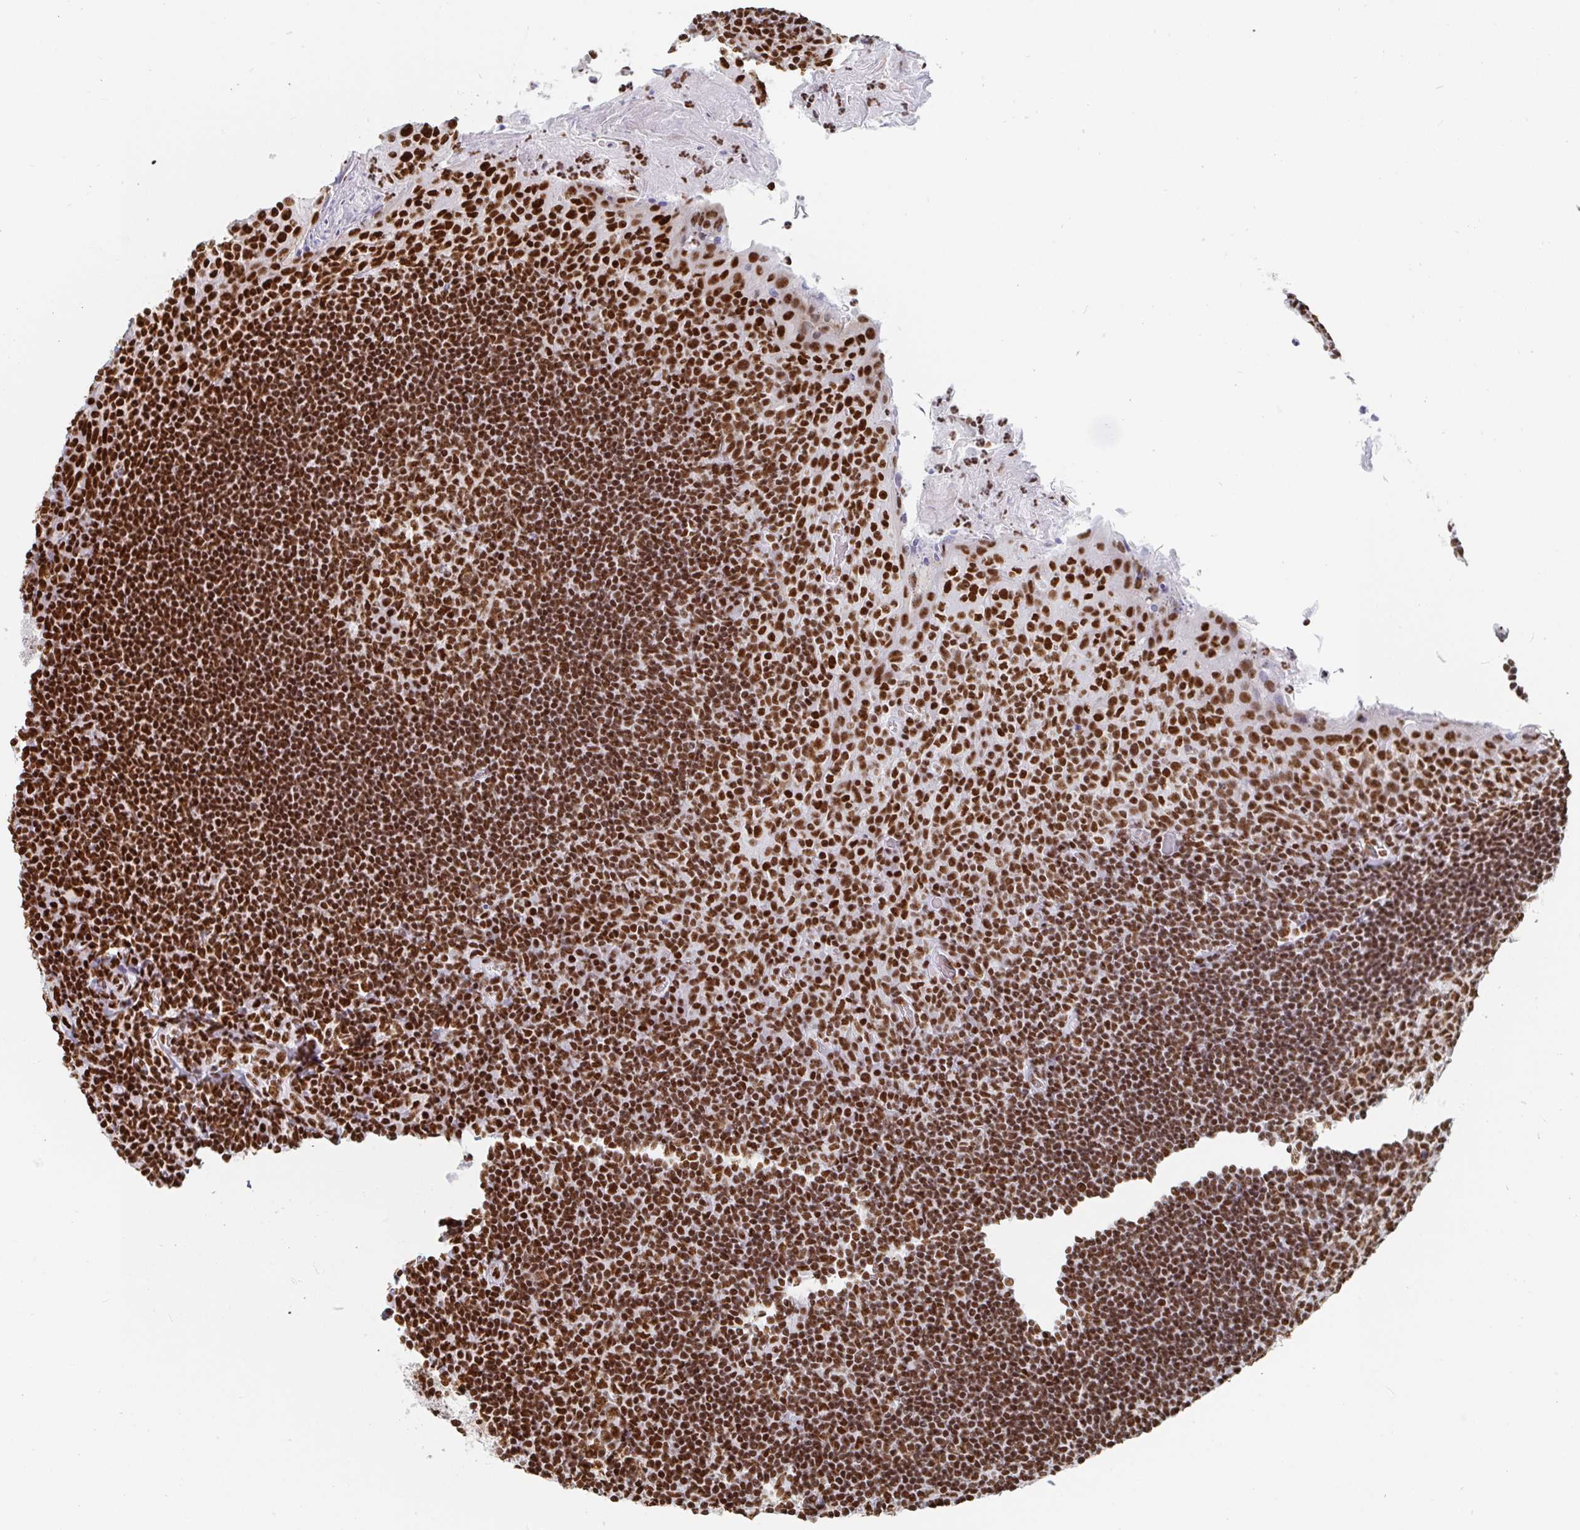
{"staining": {"intensity": "strong", "quantity": ">75%", "location": "nuclear"}, "tissue": "tonsil", "cell_type": "Germinal center cells", "image_type": "normal", "snomed": [{"axis": "morphology", "description": "Normal tissue, NOS"}, {"axis": "topography", "description": "Tonsil"}], "caption": "Normal tonsil shows strong nuclear expression in about >75% of germinal center cells.", "gene": "EWSR1", "patient": {"sex": "female", "age": 10}}